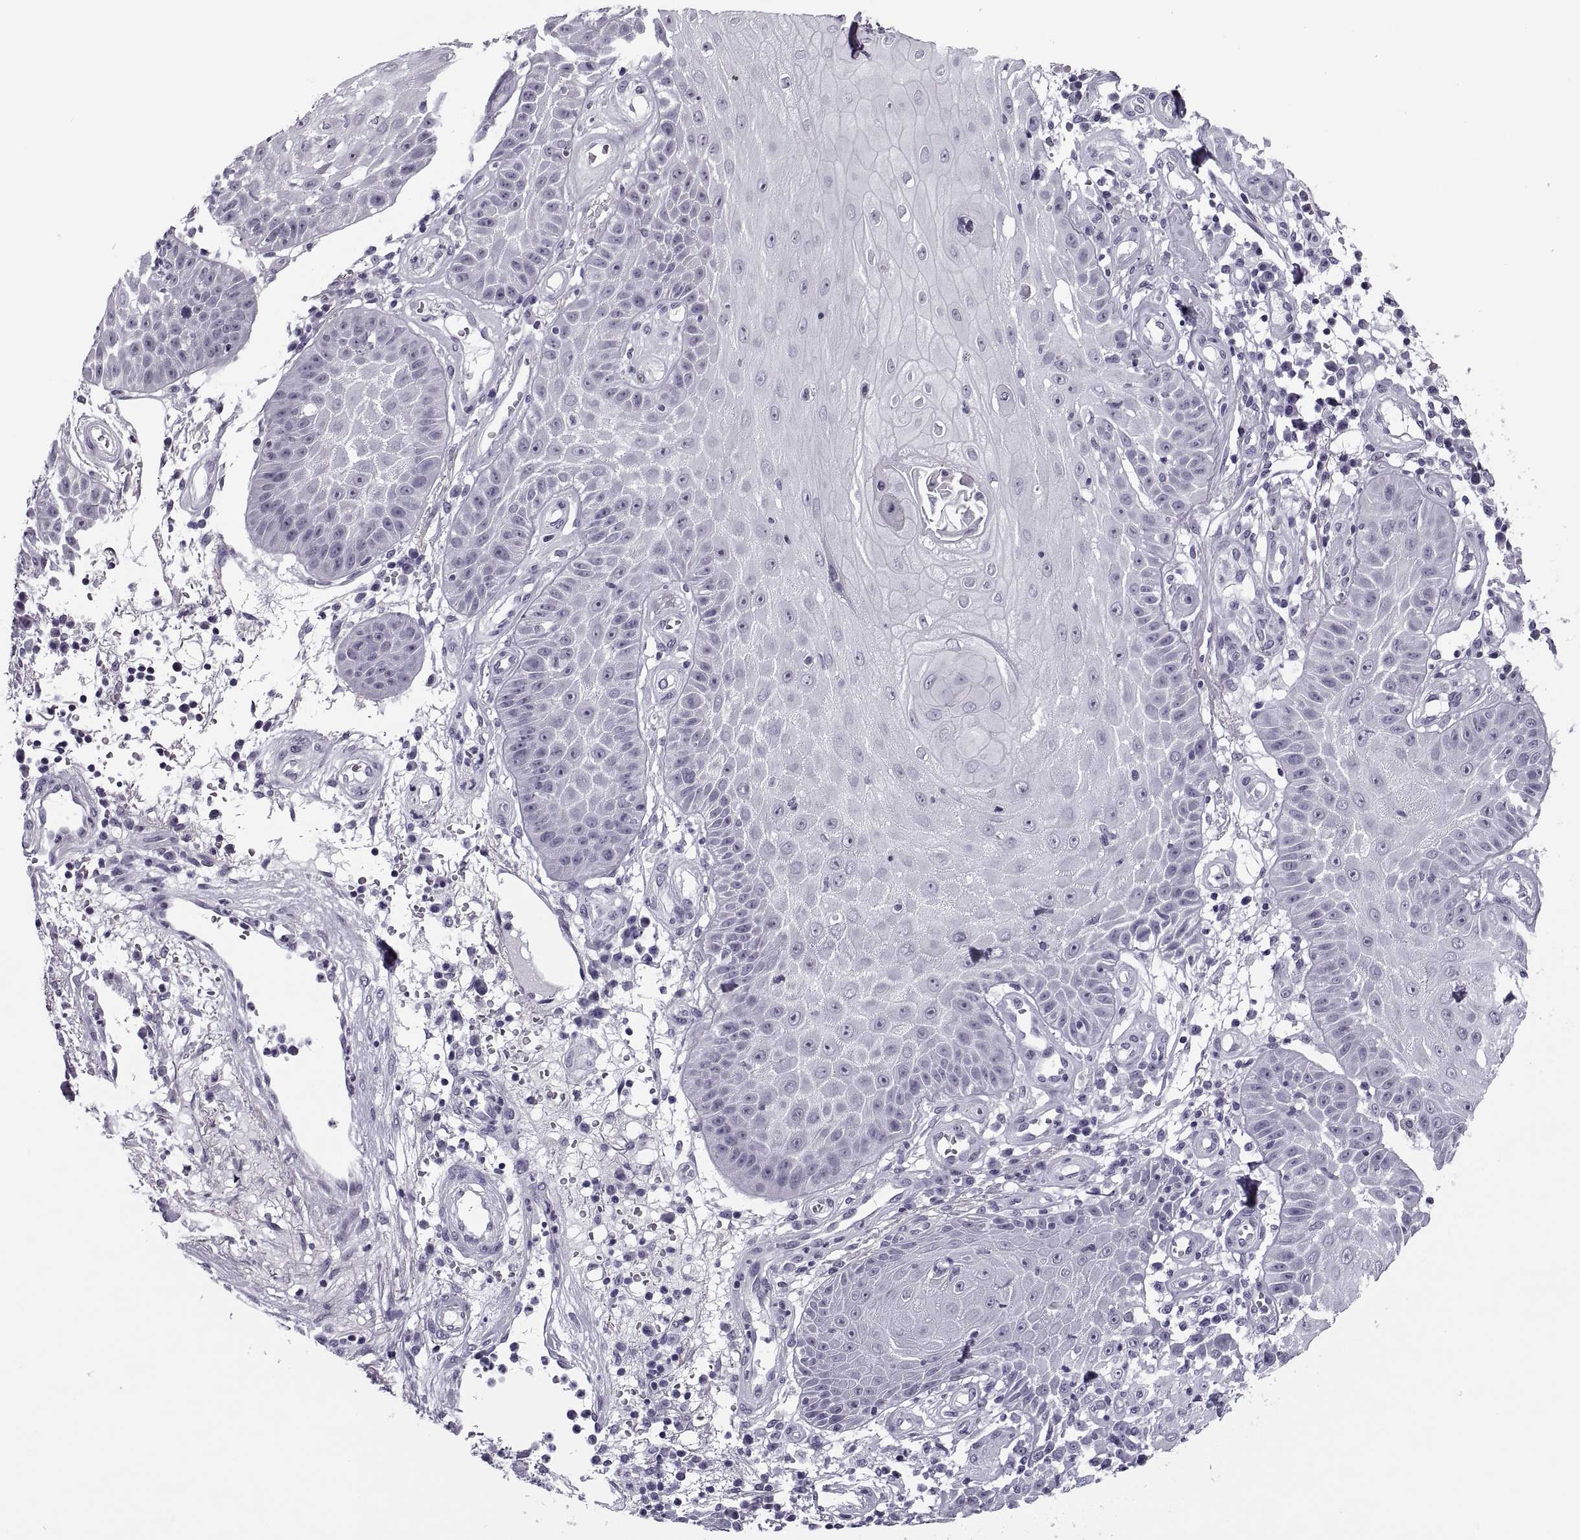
{"staining": {"intensity": "negative", "quantity": "none", "location": "none"}, "tissue": "skin cancer", "cell_type": "Tumor cells", "image_type": "cancer", "snomed": [{"axis": "morphology", "description": "Squamous cell carcinoma, NOS"}, {"axis": "topography", "description": "Skin"}], "caption": "Tumor cells show no significant protein positivity in skin squamous cell carcinoma.", "gene": "TBC1D3G", "patient": {"sex": "male", "age": 70}}